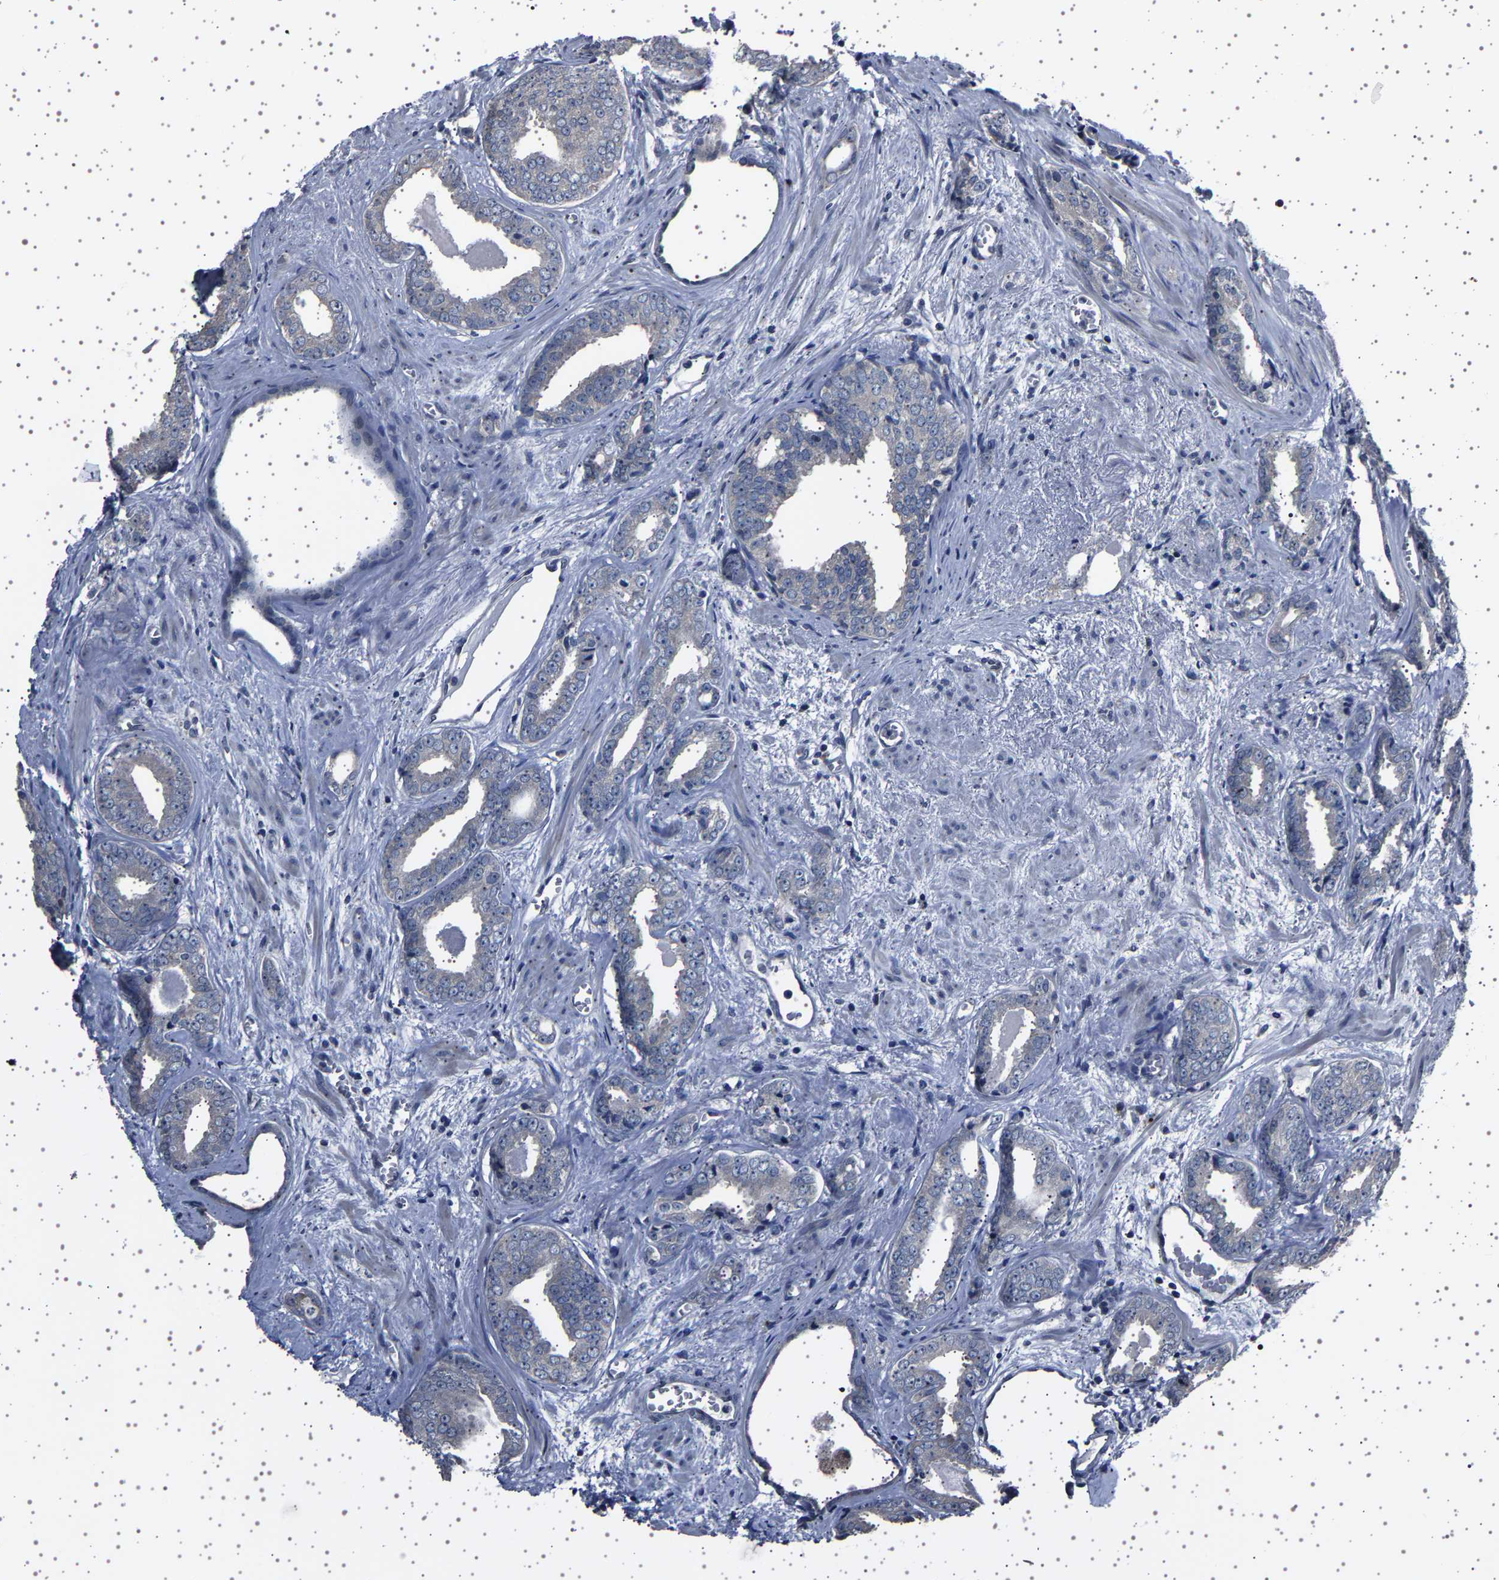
{"staining": {"intensity": "negative", "quantity": "none", "location": "none"}, "tissue": "prostate cancer", "cell_type": "Tumor cells", "image_type": "cancer", "snomed": [{"axis": "morphology", "description": "Adenocarcinoma, Medium grade"}, {"axis": "topography", "description": "Prostate"}], "caption": "Protein analysis of medium-grade adenocarcinoma (prostate) shows no significant positivity in tumor cells.", "gene": "IL10RB", "patient": {"sex": "male", "age": 79}}